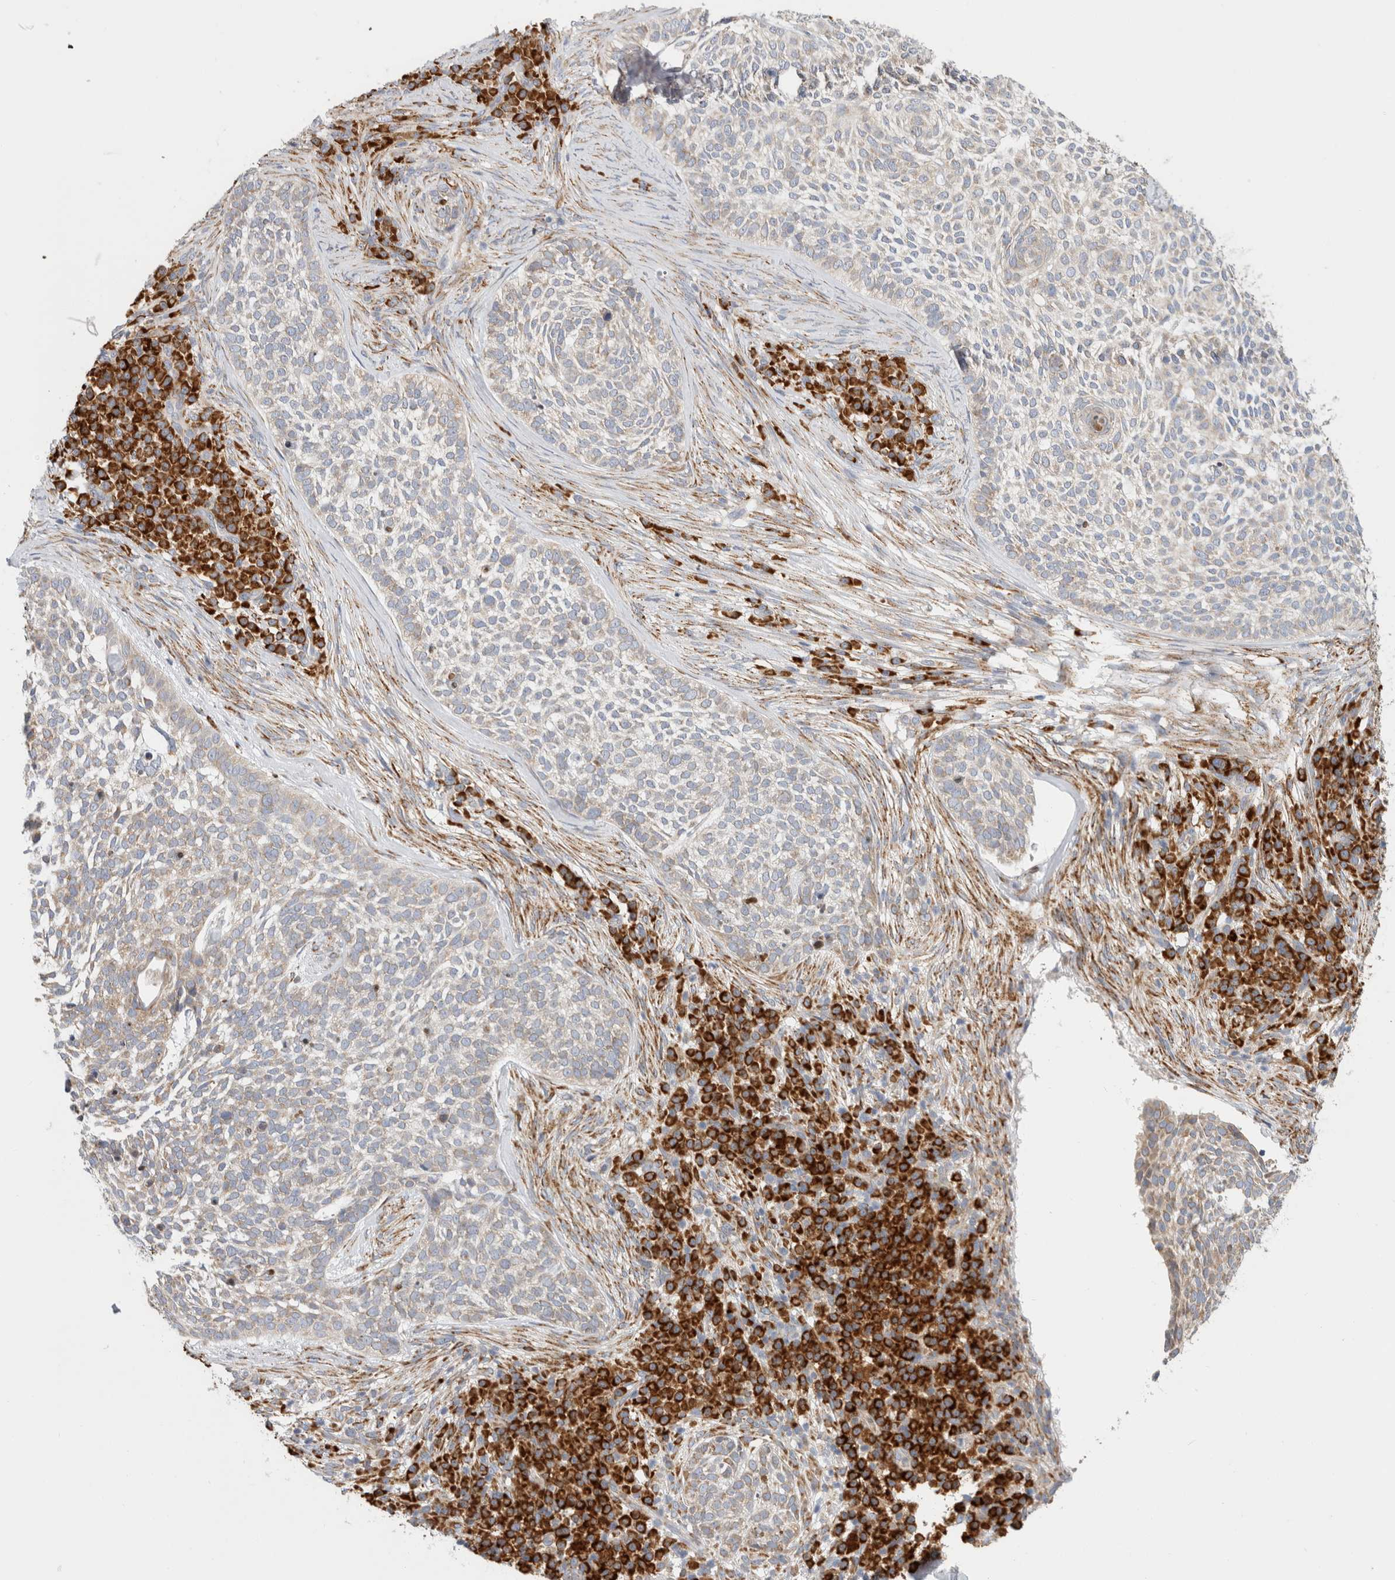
{"staining": {"intensity": "weak", "quantity": "<25%", "location": "cytoplasmic/membranous"}, "tissue": "skin cancer", "cell_type": "Tumor cells", "image_type": "cancer", "snomed": [{"axis": "morphology", "description": "Basal cell carcinoma"}, {"axis": "topography", "description": "Skin"}], "caption": "An image of skin basal cell carcinoma stained for a protein demonstrates no brown staining in tumor cells.", "gene": "RPN2", "patient": {"sex": "female", "age": 64}}